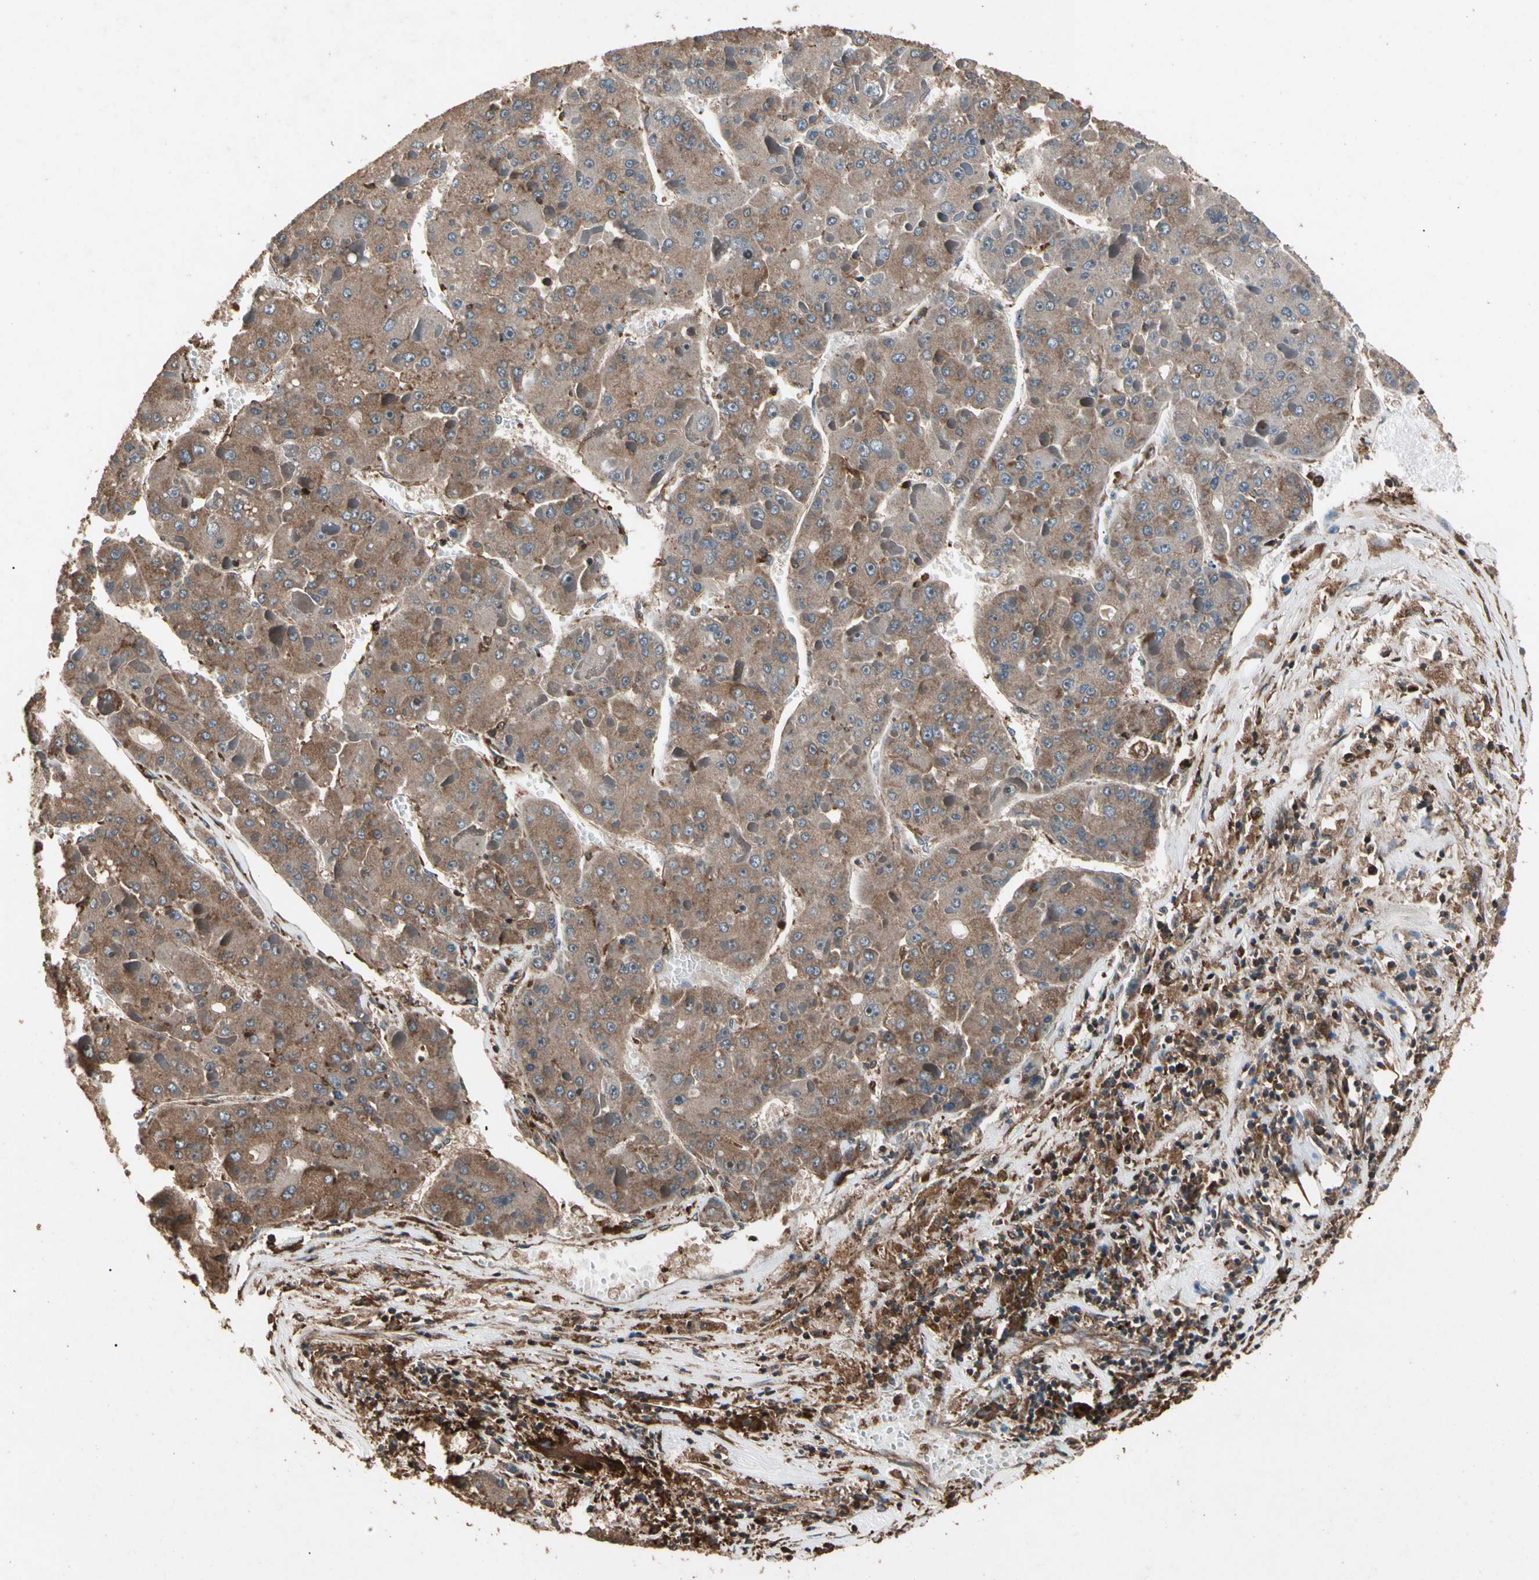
{"staining": {"intensity": "moderate", "quantity": ">75%", "location": "cytoplasmic/membranous"}, "tissue": "liver cancer", "cell_type": "Tumor cells", "image_type": "cancer", "snomed": [{"axis": "morphology", "description": "Carcinoma, Hepatocellular, NOS"}, {"axis": "topography", "description": "Liver"}], "caption": "Human liver cancer stained with a protein marker shows moderate staining in tumor cells.", "gene": "AGBL2", "patient": {"sex": "female", "age": 73}}